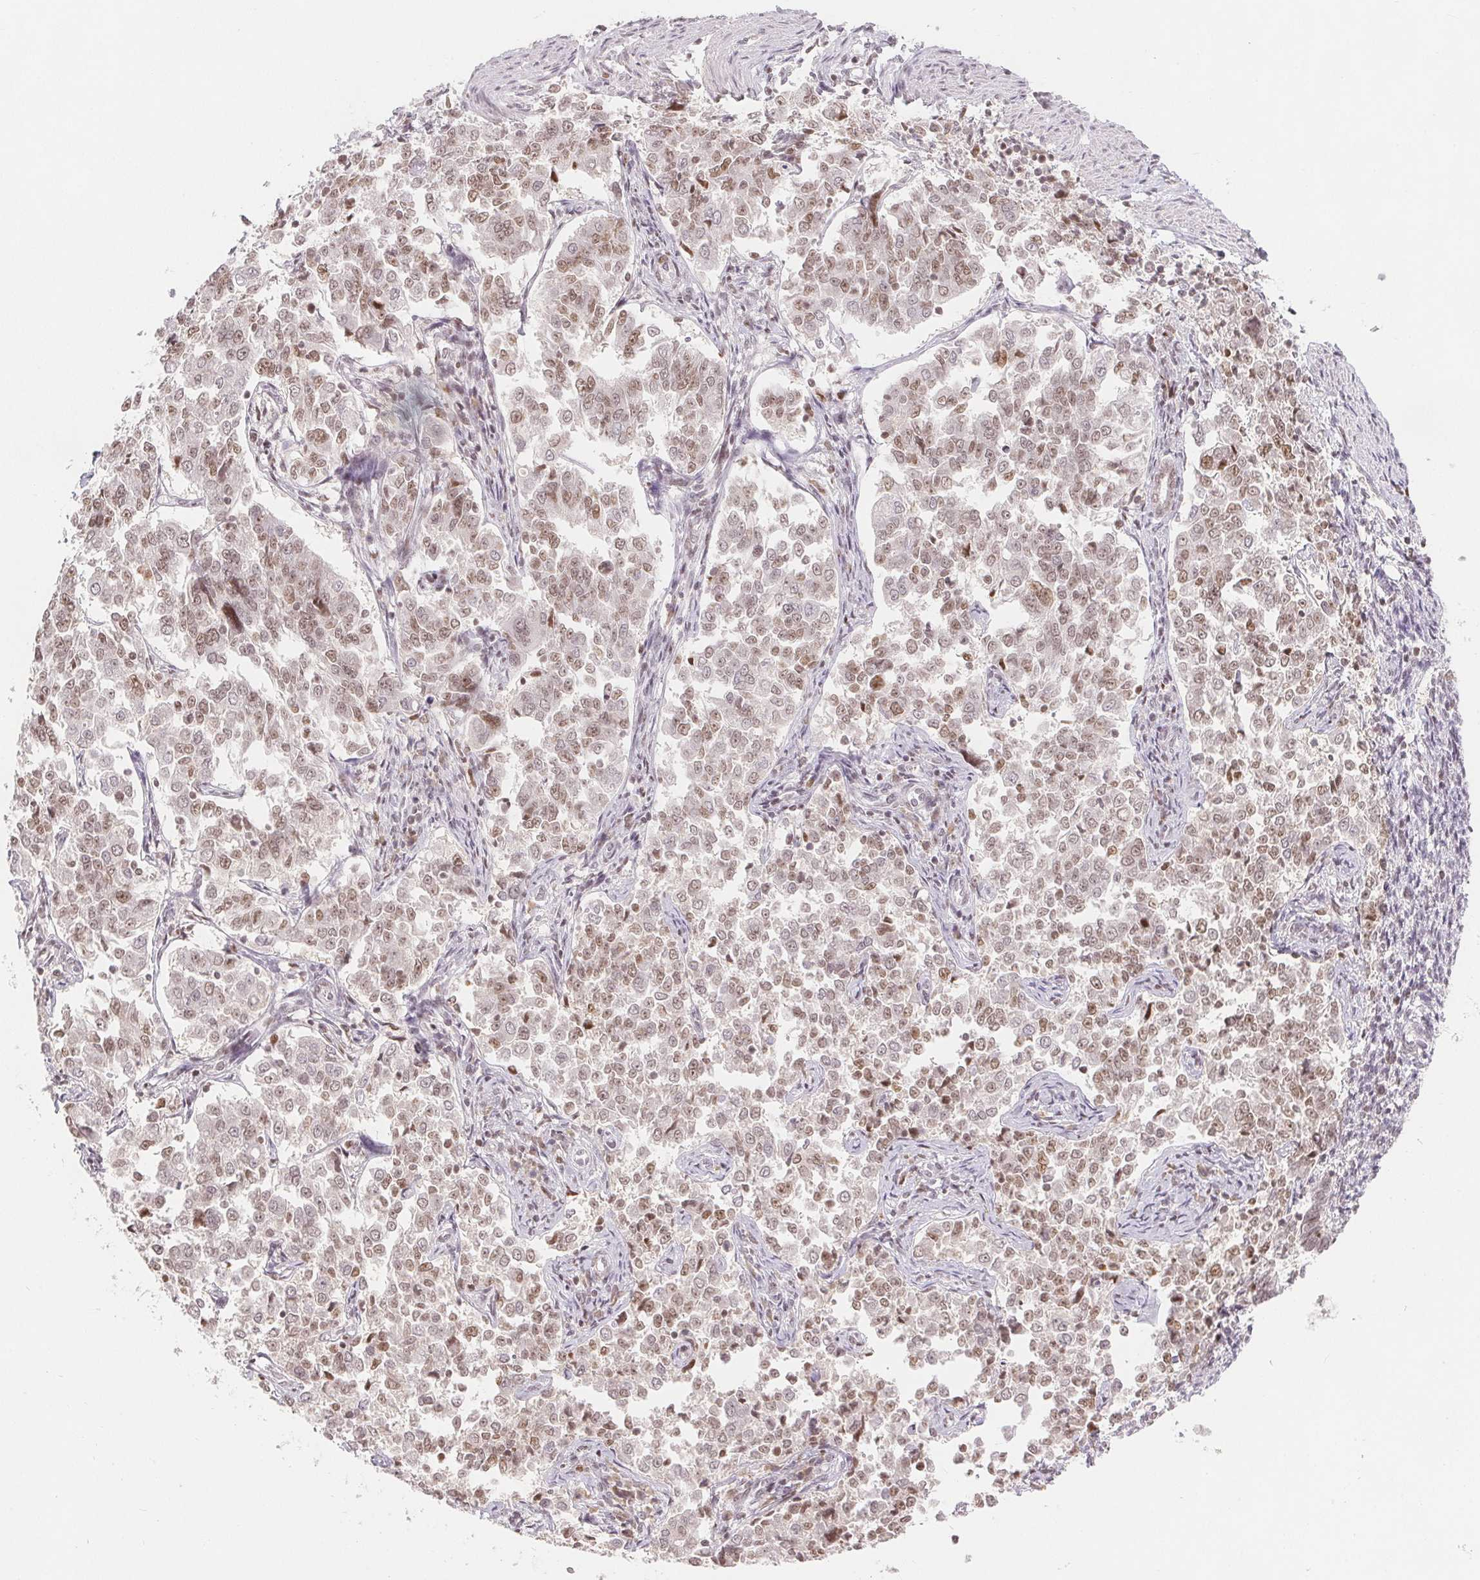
{"staining": {"intensity": "moderate", "quantity": "25%-75%", "location": "nuclear"}, "tissue": "endometrial cancer", "cell_type": "Tumor cells", "image_type": "cancer", "snomed": [{"axis": "morphology", "description": "Adenocarcinoma, NOS"}, {"axis": "topography", "description": "Endometrium"}], "caption": "Approximately 25%-75% of tumor cells in human endometrial adenocarcinoma demonstrate moderate nuclear protein staining as visualized by brown immunohistochemical staining.", "gene": "DEK", "patient": {"sex": "female", "age": 43}}